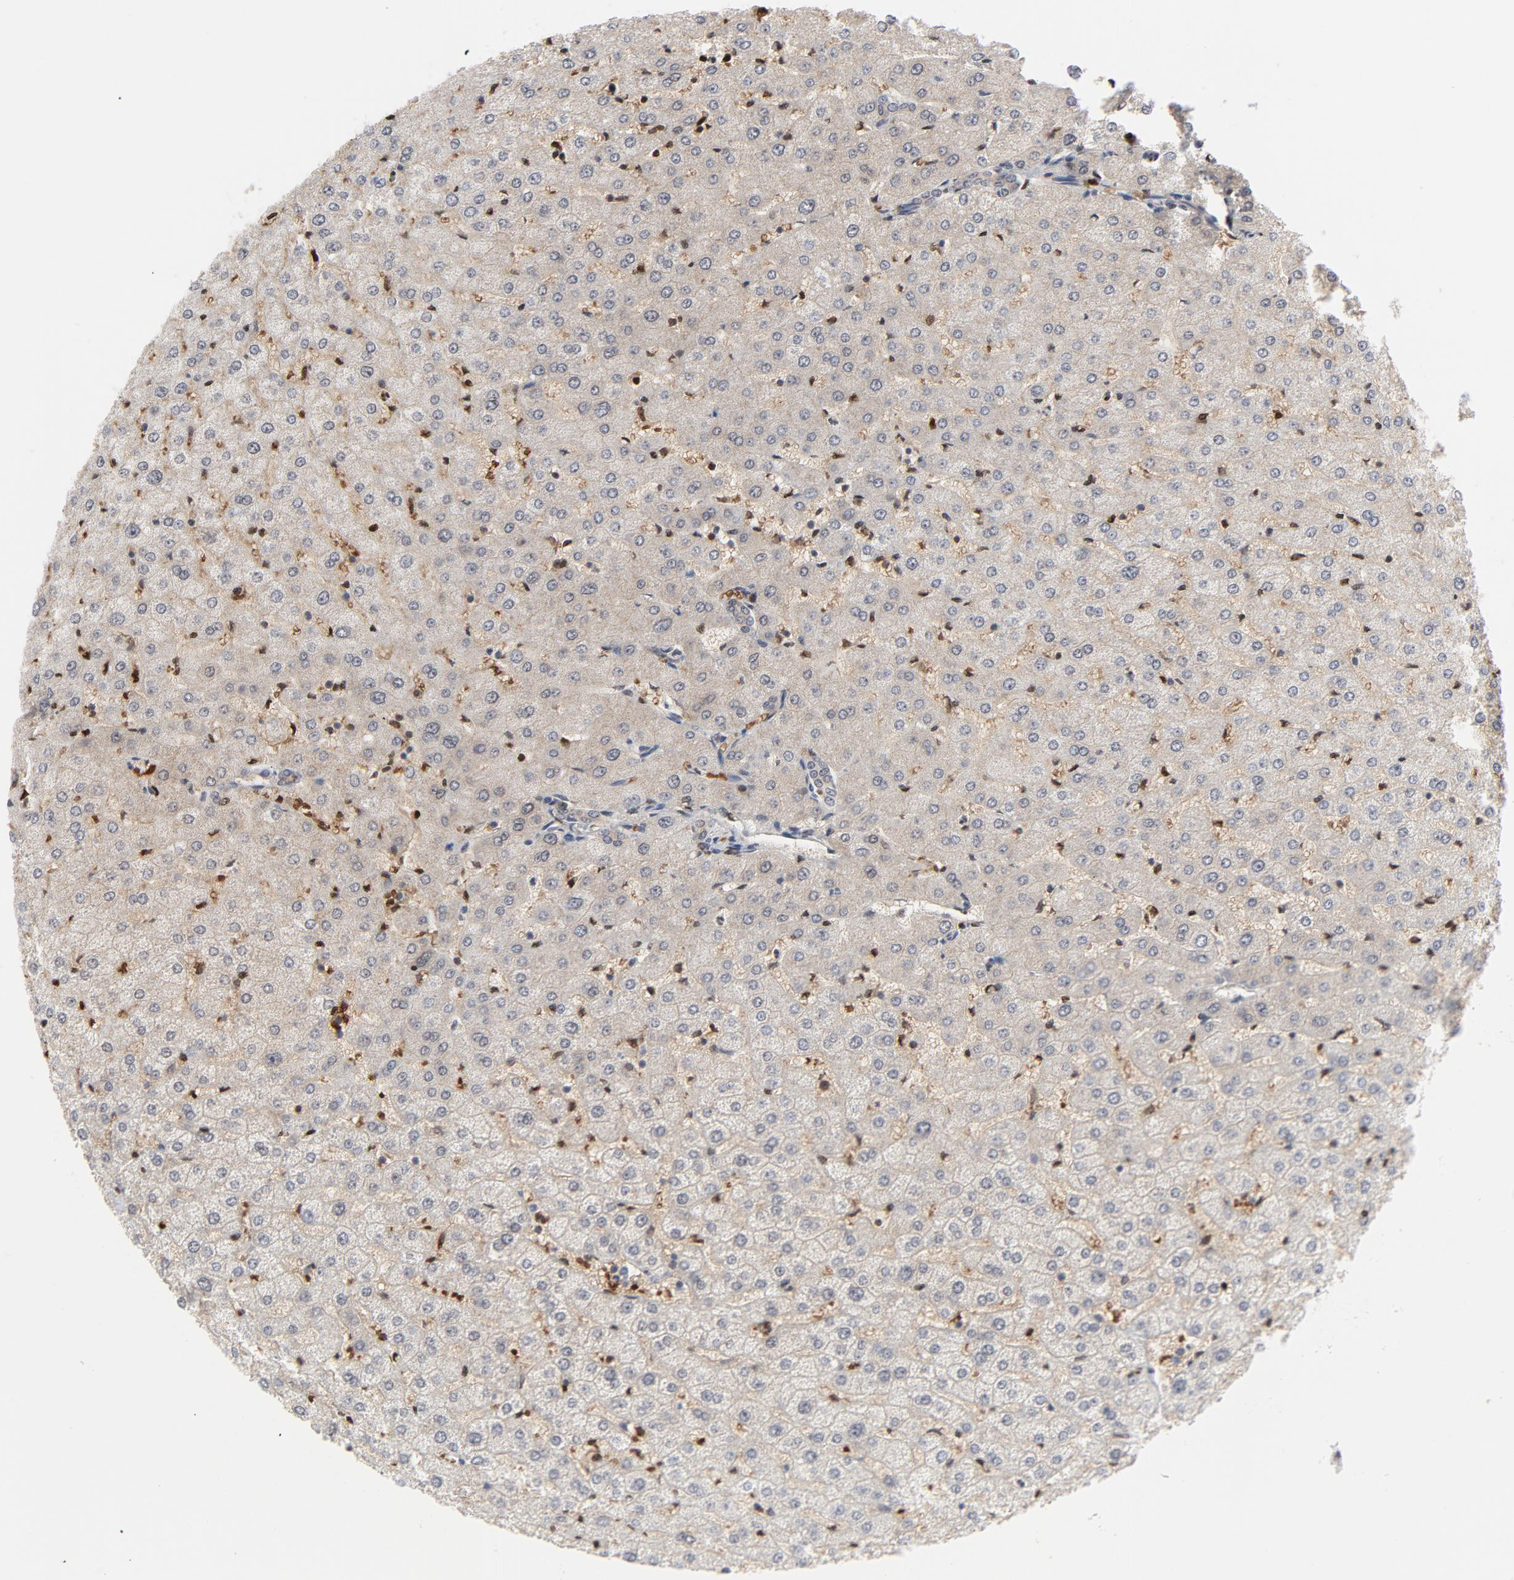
{"staining": {"intensity": "weak", "quantity": ">75%", "location": "cytoplasmic/membranous"}, "tissue": "liver", "cell_type": "Cholangiocytes", "image_type": "normal", "snomed": [{"axis": "morphology", "description": "Normal tissue, NOS"}, {"axis": "morphology", "description": "Fibrosis, NOS"}, {"axis": "topography", "description": "Liver"}], "caption": "Immunohistochemical staining of normal liver reveals >75% levels of weak cytoplasmic/membranous protein positivity in about >75% of cholangiocytes.", "gene": "PRDX1", "patient": {"sex": "female", "age": 29}}